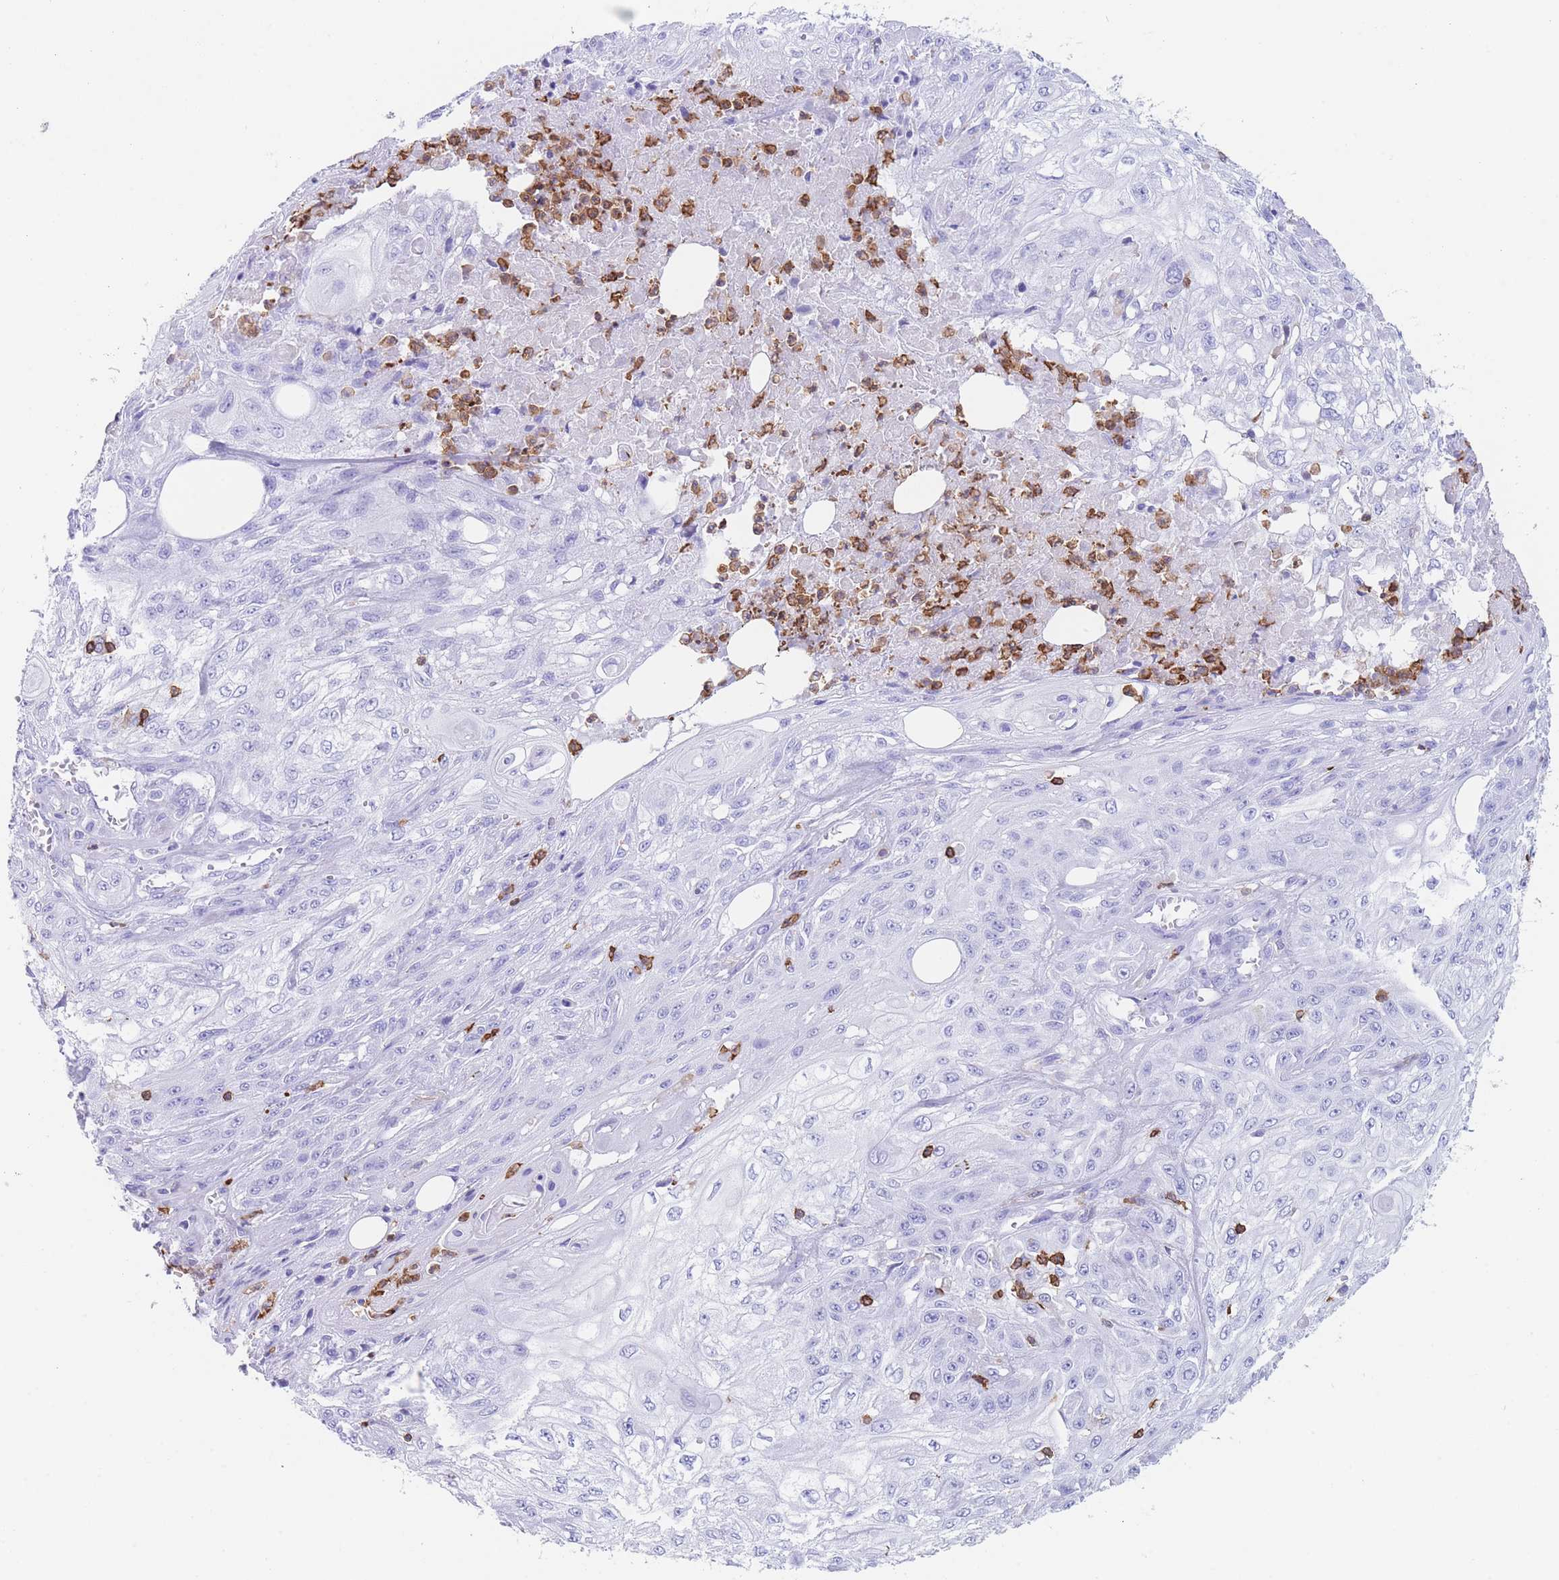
{"staining": {"intensity": "negative", "quantity": "none", "location": "none"}, "tissue": "skin cancer", "cell_type": "Tumor cells", "image_type": "cancer", "snomed": [{"axis": "morphology", "description": "Squamous cell carcinoma, NOS"}, {"axis": "morphology", "description": "Squamous cell carcinoma, metastatic, NOS"}, {"axis": "topography", "description": "Skin"}, {"axis": "topography", "description": "Lymph node"}], "caption": "The photomicrograph reveals no significant expression in tumor cells of skin cancer (metastatic squamous cell carcinoma).", "gene": "CORO1A", "patient": {"sex": "male", "age": 75}}